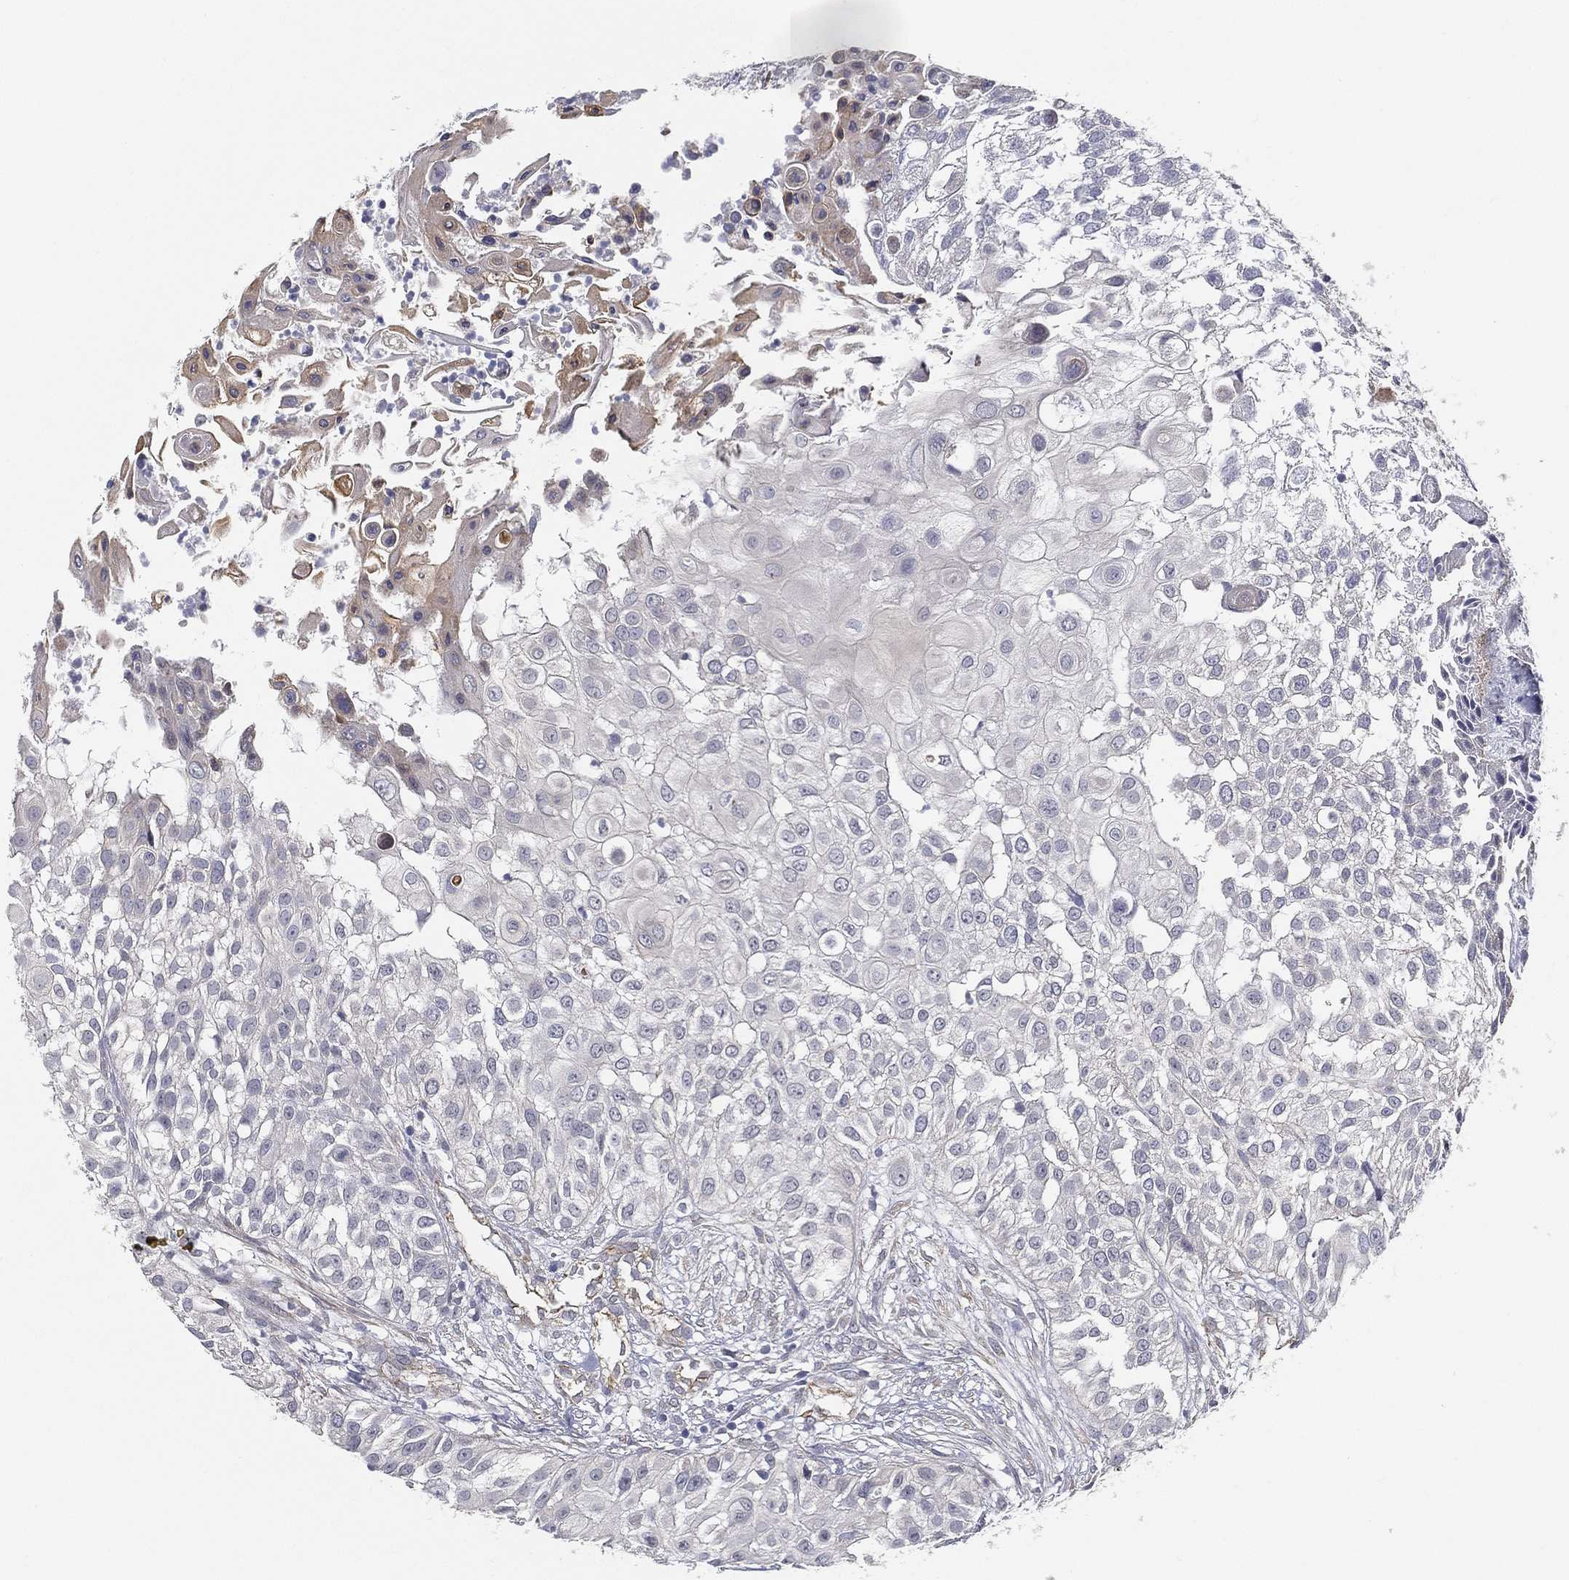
{"staining": {"intensity": "negative", "quantity": "none", "location": "none"}, "tissue": "urothelial cancer", "cell_type": "Tumor cells", "image_type": "cancer", "snomed": [{"axis": "morphology", "description": "Urothelial carcinoma, High grade"}, {"axis": "topography", "description": "Urinary bladder"}], "caption": "Tumor cells show no significant positivity in urothelial cancer.", "gene": "LRRC56", "patient": {"sex": "female", "age": 79}}